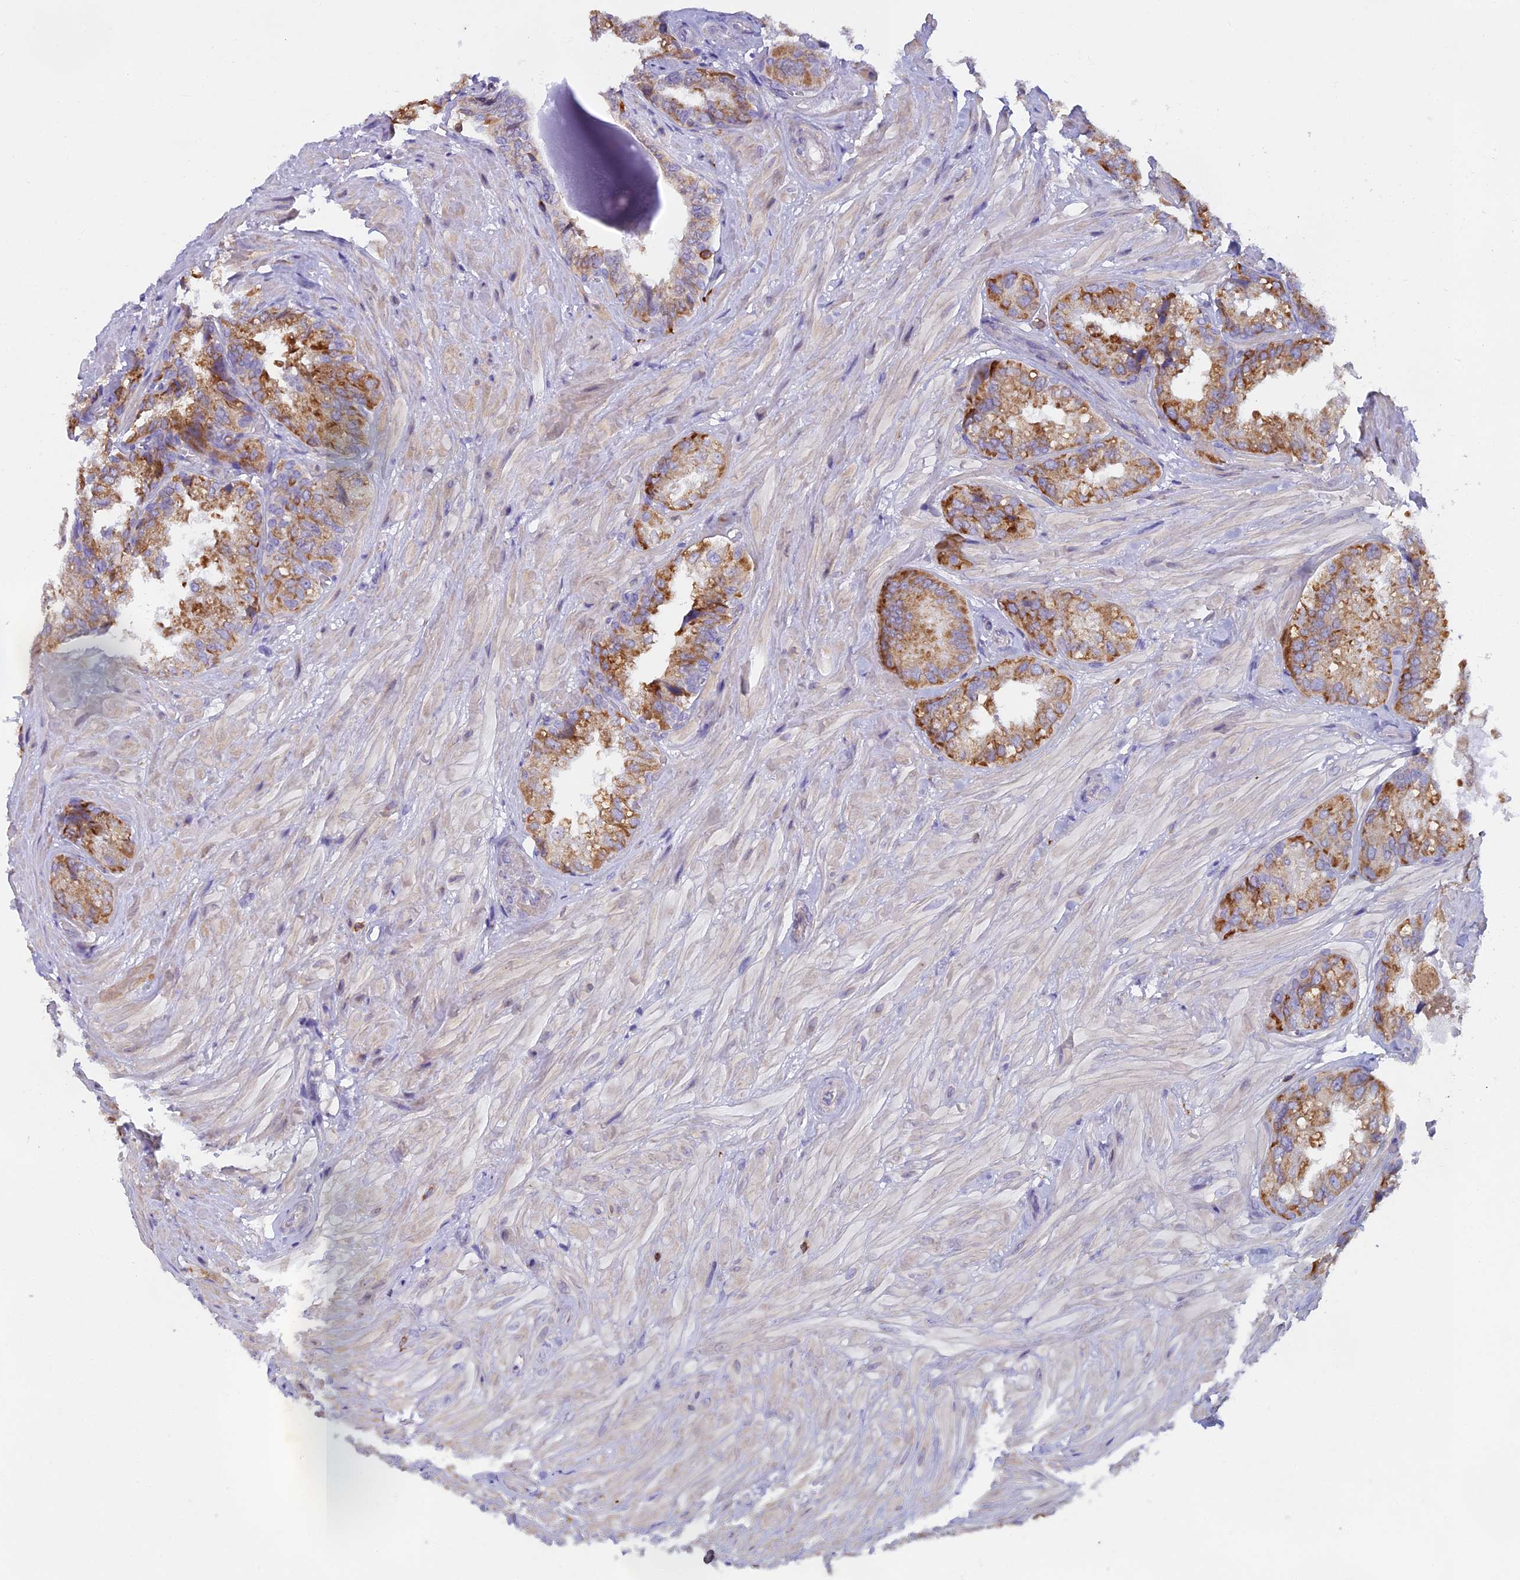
{"staining": {"intensity": "strong", "quantity": "25%-75%", "location": "cytoplasmic/membranous"}, "tissue": "seminal vesicle", "cell_type": "Glandular cells", "image_type": "normal", "snomed": [{"axis": "morphology", "description": "Normal tissue, NOS"}, {"axis": "topography", "description": "Prostate and seminal vesicle, NOS"}, {"axis": "topography", "description": "Prostate"}, {"axis": "topography", "description": "Seminal veicle"}], "caption": "Immunohistochemistry photomicrograph of normal seminal vesicle: human seminal vesicle stained using IHC reveals high levels of strong protein expression localized specifically in the cytoplasmic/membranous of glandular cells, appearing as a cytoplasmic/membranous brown color.", "gene": "ABI3BP", "patient": {"sex": "male", "age": 67}}